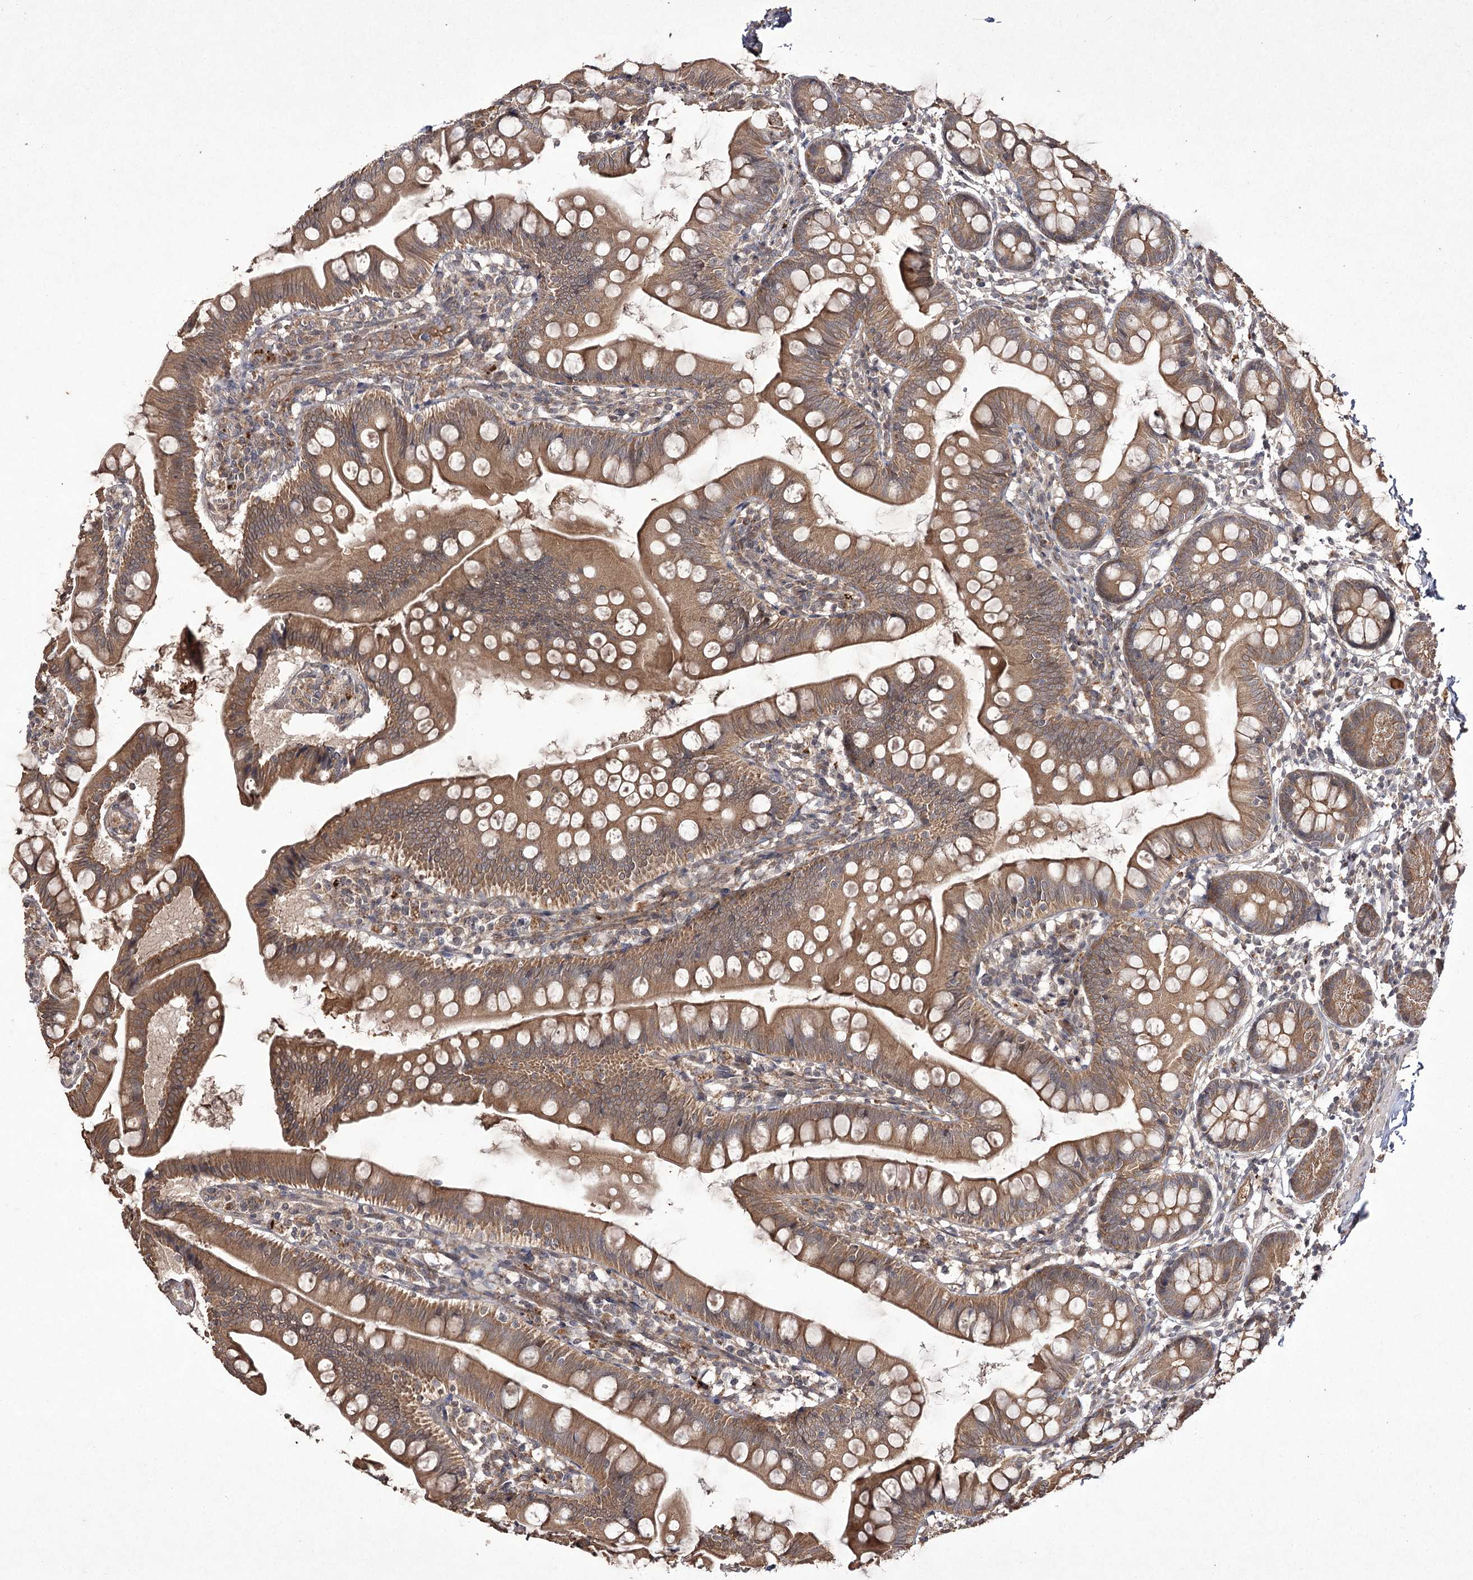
{"staining": {"intensity": "moderate", "quantity": ">75%", "location": "cytoplasmic/membranous"}, "tissue": "small intestine", "cell_type": "Glandular cells", "image_type": "normal", "snomed": [{"axis": "morphology", "description": "Normal tissue, NOS"}, {"axis": "topography", "description": "Small intestine"}], "caption": "High-power microscopy captured an IHC micrograph of benign small intestine, revealing moderate cytoplasmic/membranous expression in about >75% of glandular cells. Using DAB (brown) and hematoxylin (blue) stains, captured at high magnification using brightfield microscopy.", "gene": "FANCL", "patient": {"sex": "male", "age": 7}}